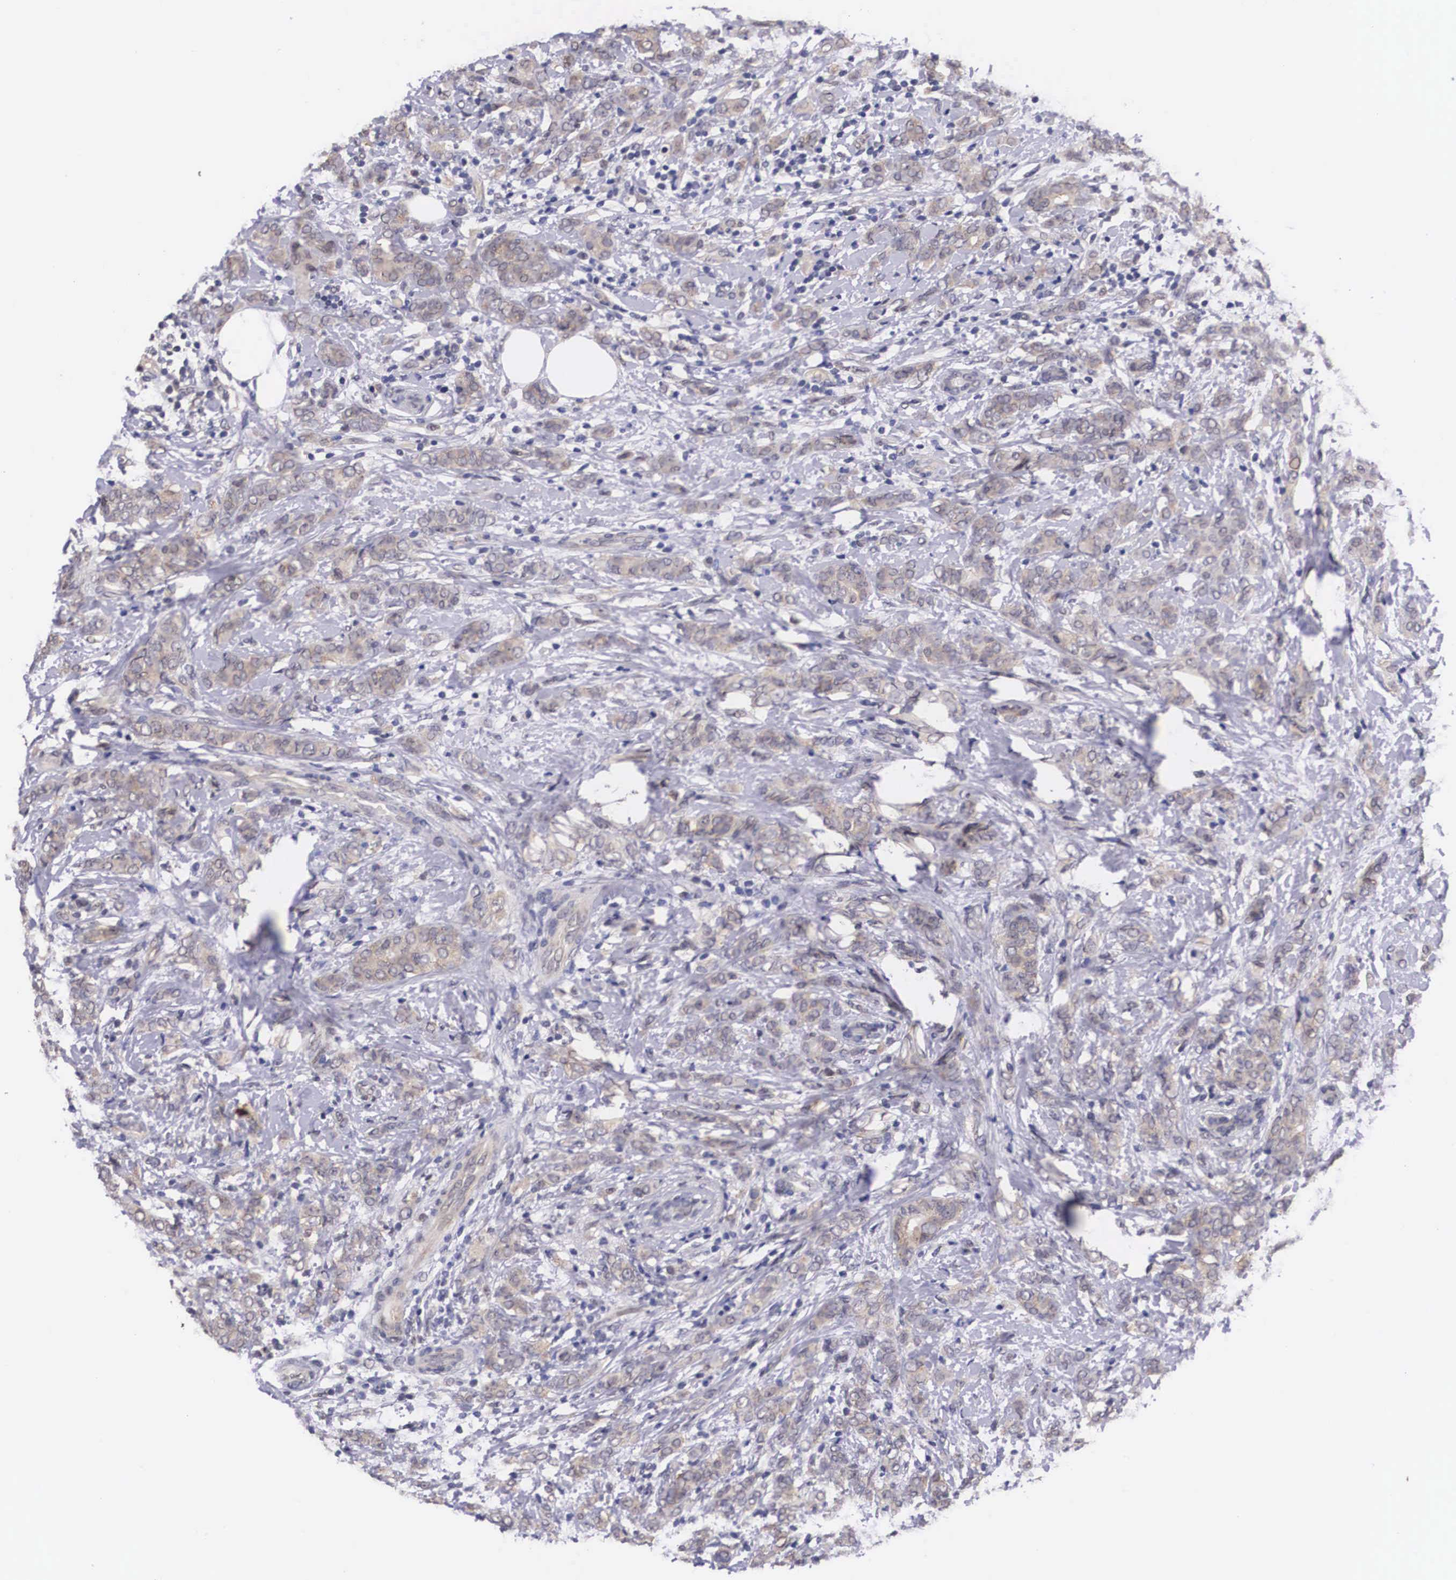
{"staining": {"intensity": "weak", "quantity": "25%-75%", "location": "cytoplasmic/membranous"}, "tissue": "breast cancer", "cell_type": "Tumor cells", "image_type": "cancer", "snomed": [{"axis": "morphology", "description": "Duct carcinoma"}, {"axis": "topography", "description": "Breast"}], "caption": "DAB (3,3'-diaminobenzidine) immunohistochemical staining of breast cancer demonstrates weak cytoplasmic/membranous protein positivity in approximately 25%-75% of tumor cells. (DAB (3,3'-diaminobenzidine) IHC, brown staining for protein, blue staining for nuclei).", "gene": "OTX2", "patient": {"sex": "female", "age": 53}}